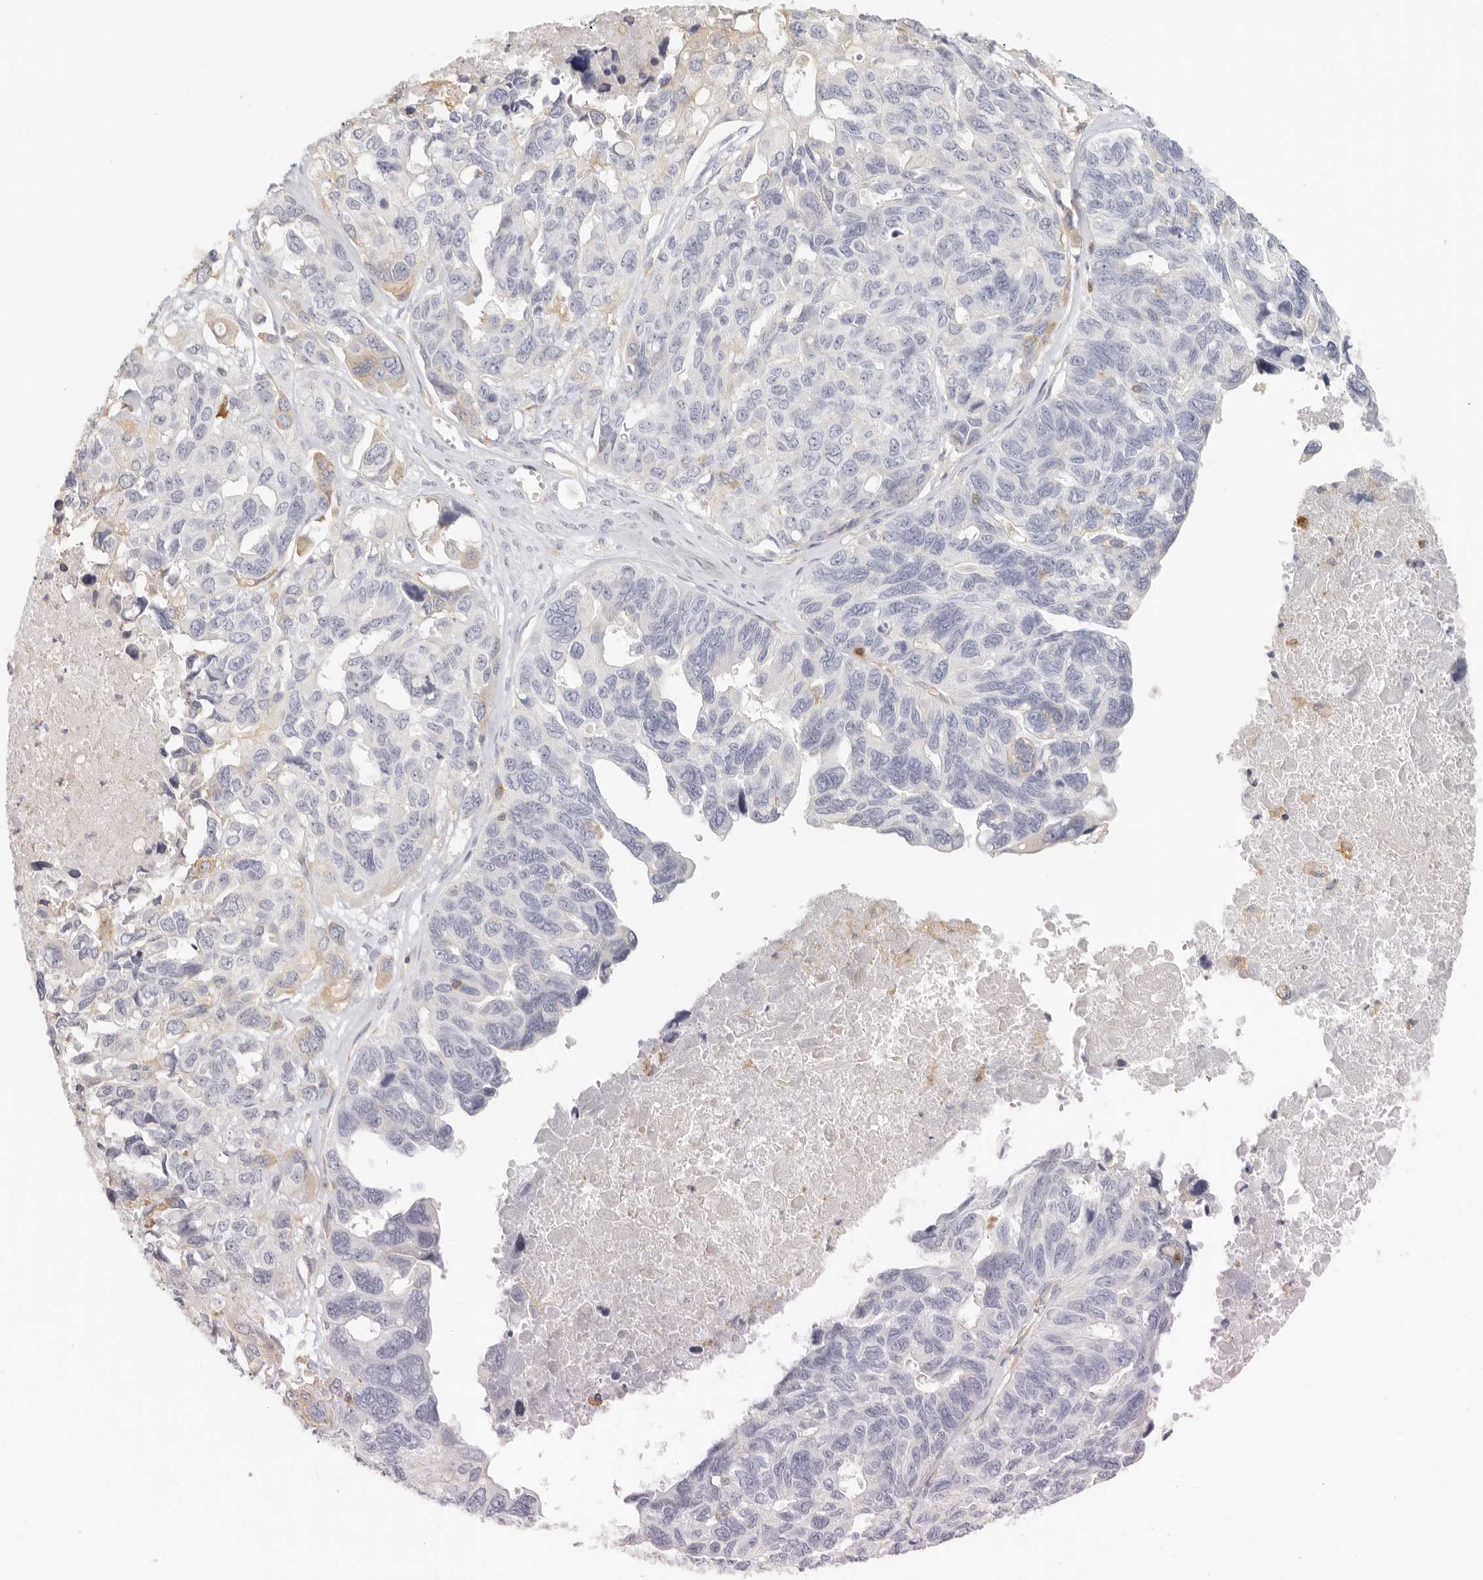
{"staining": {"intensity": "moderate", "quantity": "<25%", "location": "cytoplasmic/membranous"}, "tissue": "ovarian cancer", "cell_type": "Tumor cells", "image_type": "cancer", "snomed": [{"axis": "morphology", "description": "Cystadenocarcinoma, serous, NOS"}, {"axis": "topography", "description": "Ovary"}], "caption": "Immunohistochemistry (DAB (3,3'-diaminobenzidine)) staining of ovarian cancer shows moderate cytoplasmic/membranous protein expression in approximately <25% of tumor cells. (DAB (3,3'-diaminobenzidine) IHC with brightfield microscopy, high magnification).", "gene": "NIBAN1", "patient": {"sex": "female", "age": 79}}